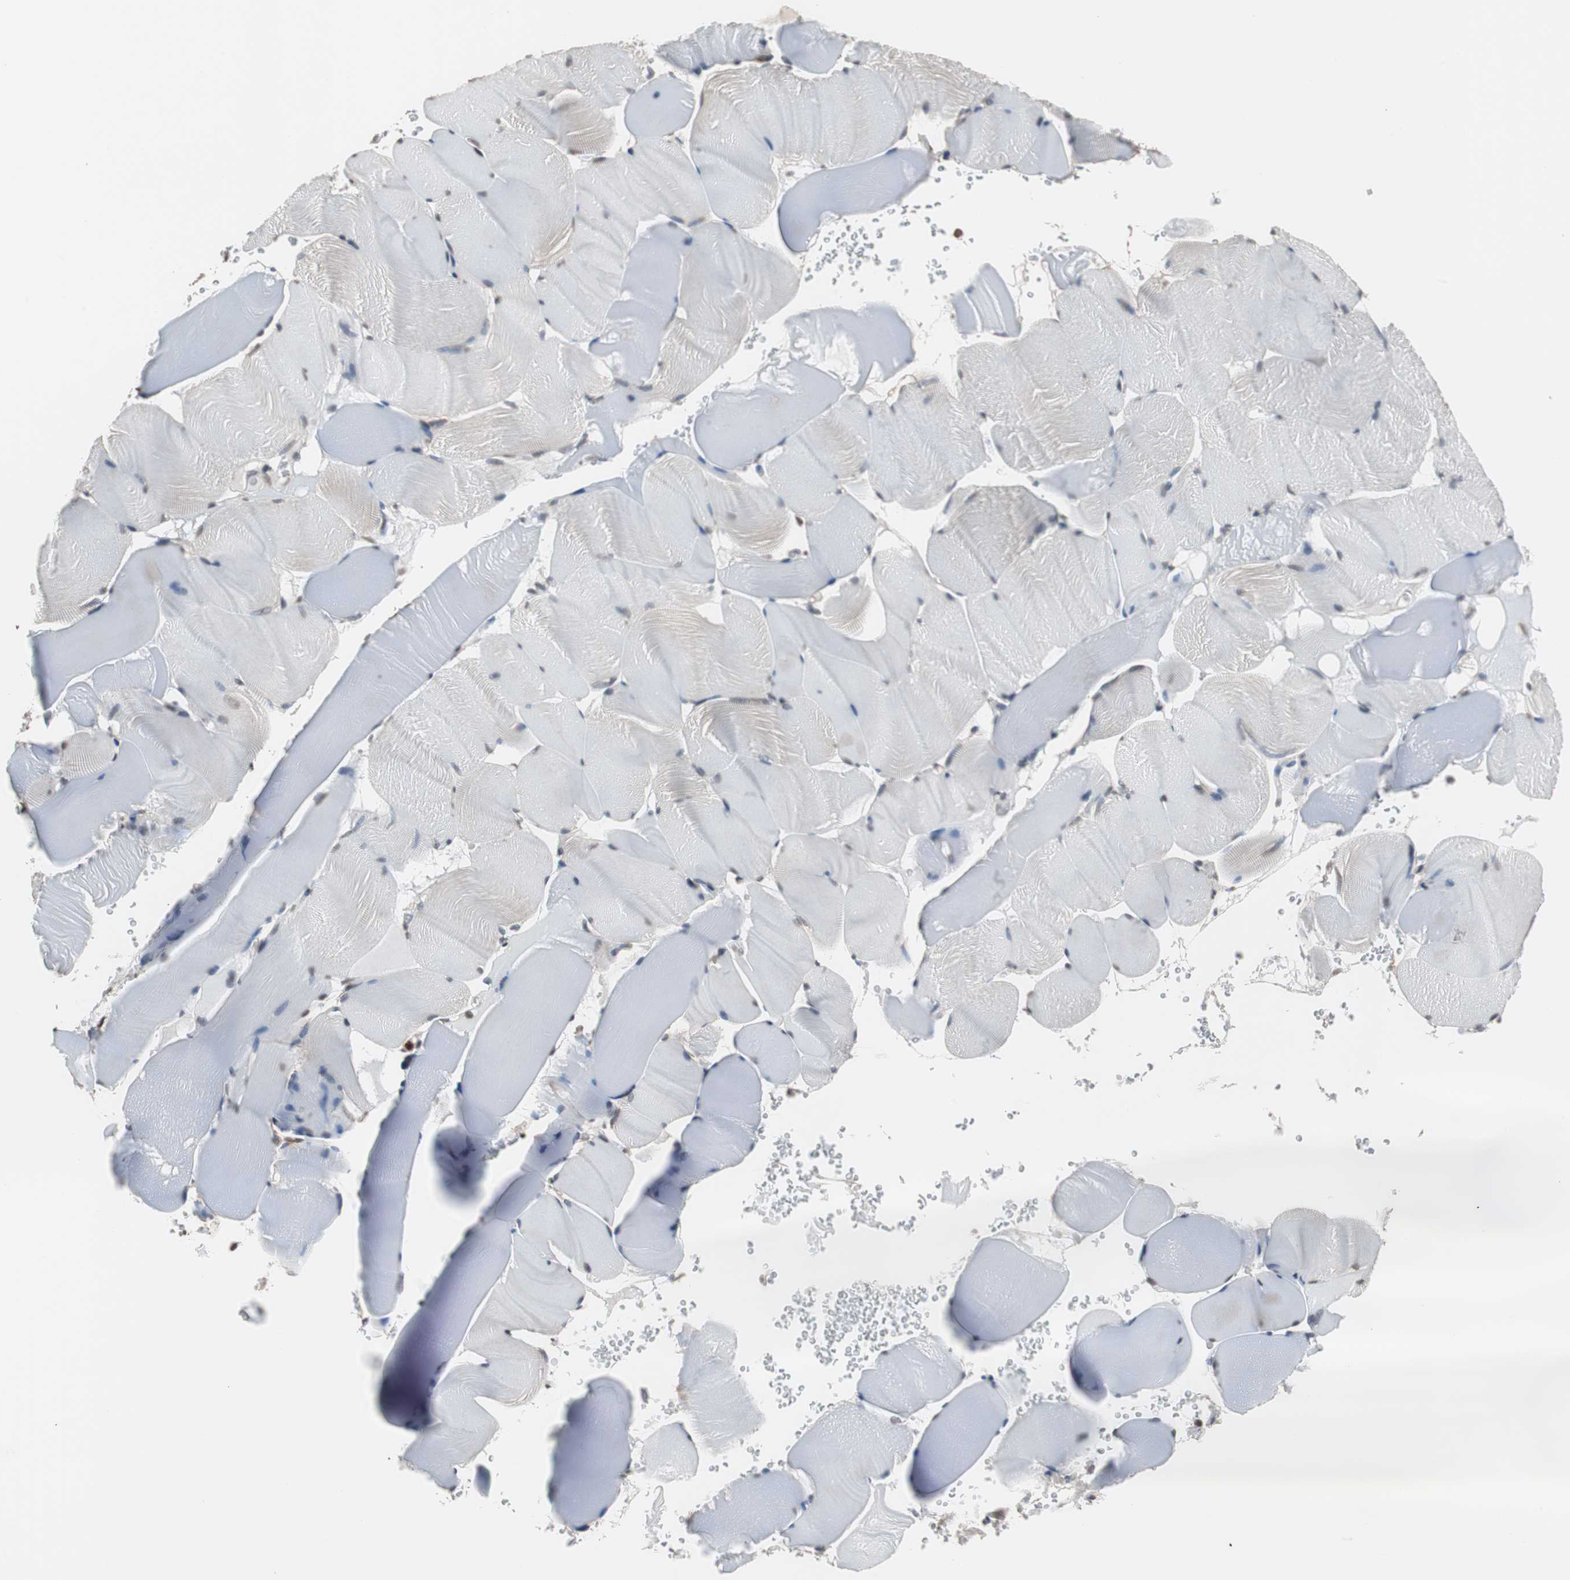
{"staining": {"intensity": "negative", "quantity": "none", "location": "none"}, "tissue": "skeletal muscle", "cell_type": "Myocytes", "image_type": "normal", "snomed": [{"axis": "morphology", "description": "Normal tissue, NOS"}, {"axis": "topography", "description": "Skeletal muscle"}], "caption": "Immunohistochemistry histopathology image of benign skeletal muscle: skeletal muscle stained with DAB (3,3'-diaminobenzidine) displays no significant protein positivity in myocytes. (DAB (3,3'-diaminobenzidine) IHC, high magnification).", "gene": "TOP2A", "patient": {"sex": "male", "age": 62}}